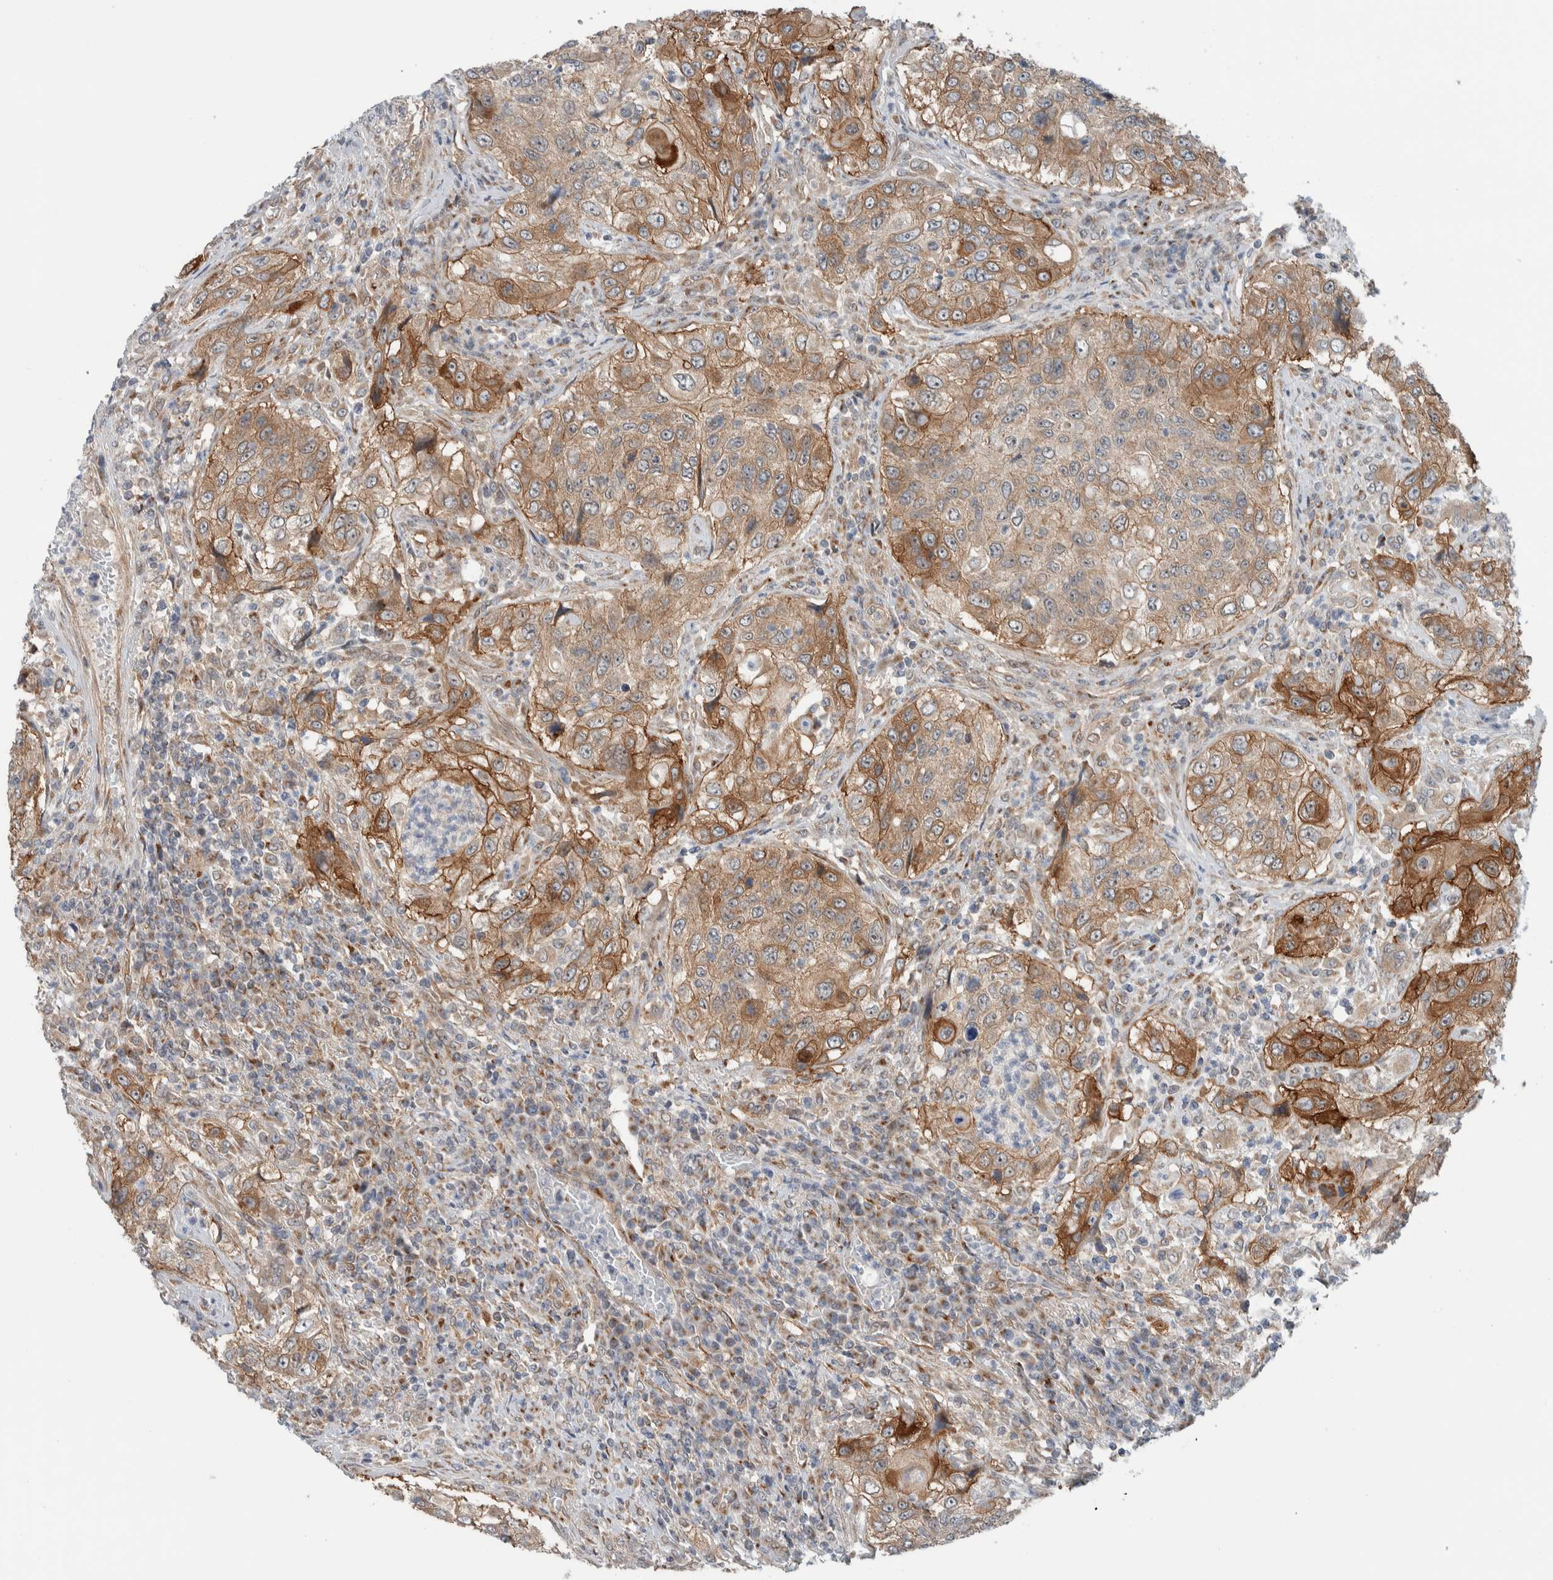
{"staining": {"intensity": "strong", "quantity": ">75%", "location": "cytoplasmic/membranous"}, "tissue": "urothelial cancer", "cell_type": "Tumor cells", "image_type": "cancer", "snomed": [{"axis": "morphology", "description": "Urothelial carcinoma, High grade"}, {"axis": "topography", "description": "Urinary bladder"}], "caption": "A brown stain shows strong cytoplasmic/membranous expression of a protein in high-grade urothelial carcinoma tumor cells. Using DAB (3,3'-diaminobenzidine) (brown) and hematoxylin (blue) stains, captured at high magnification using brightfield microscopy.", "gene": "RERE", "patient": {"sex": "female", "age": 60}}